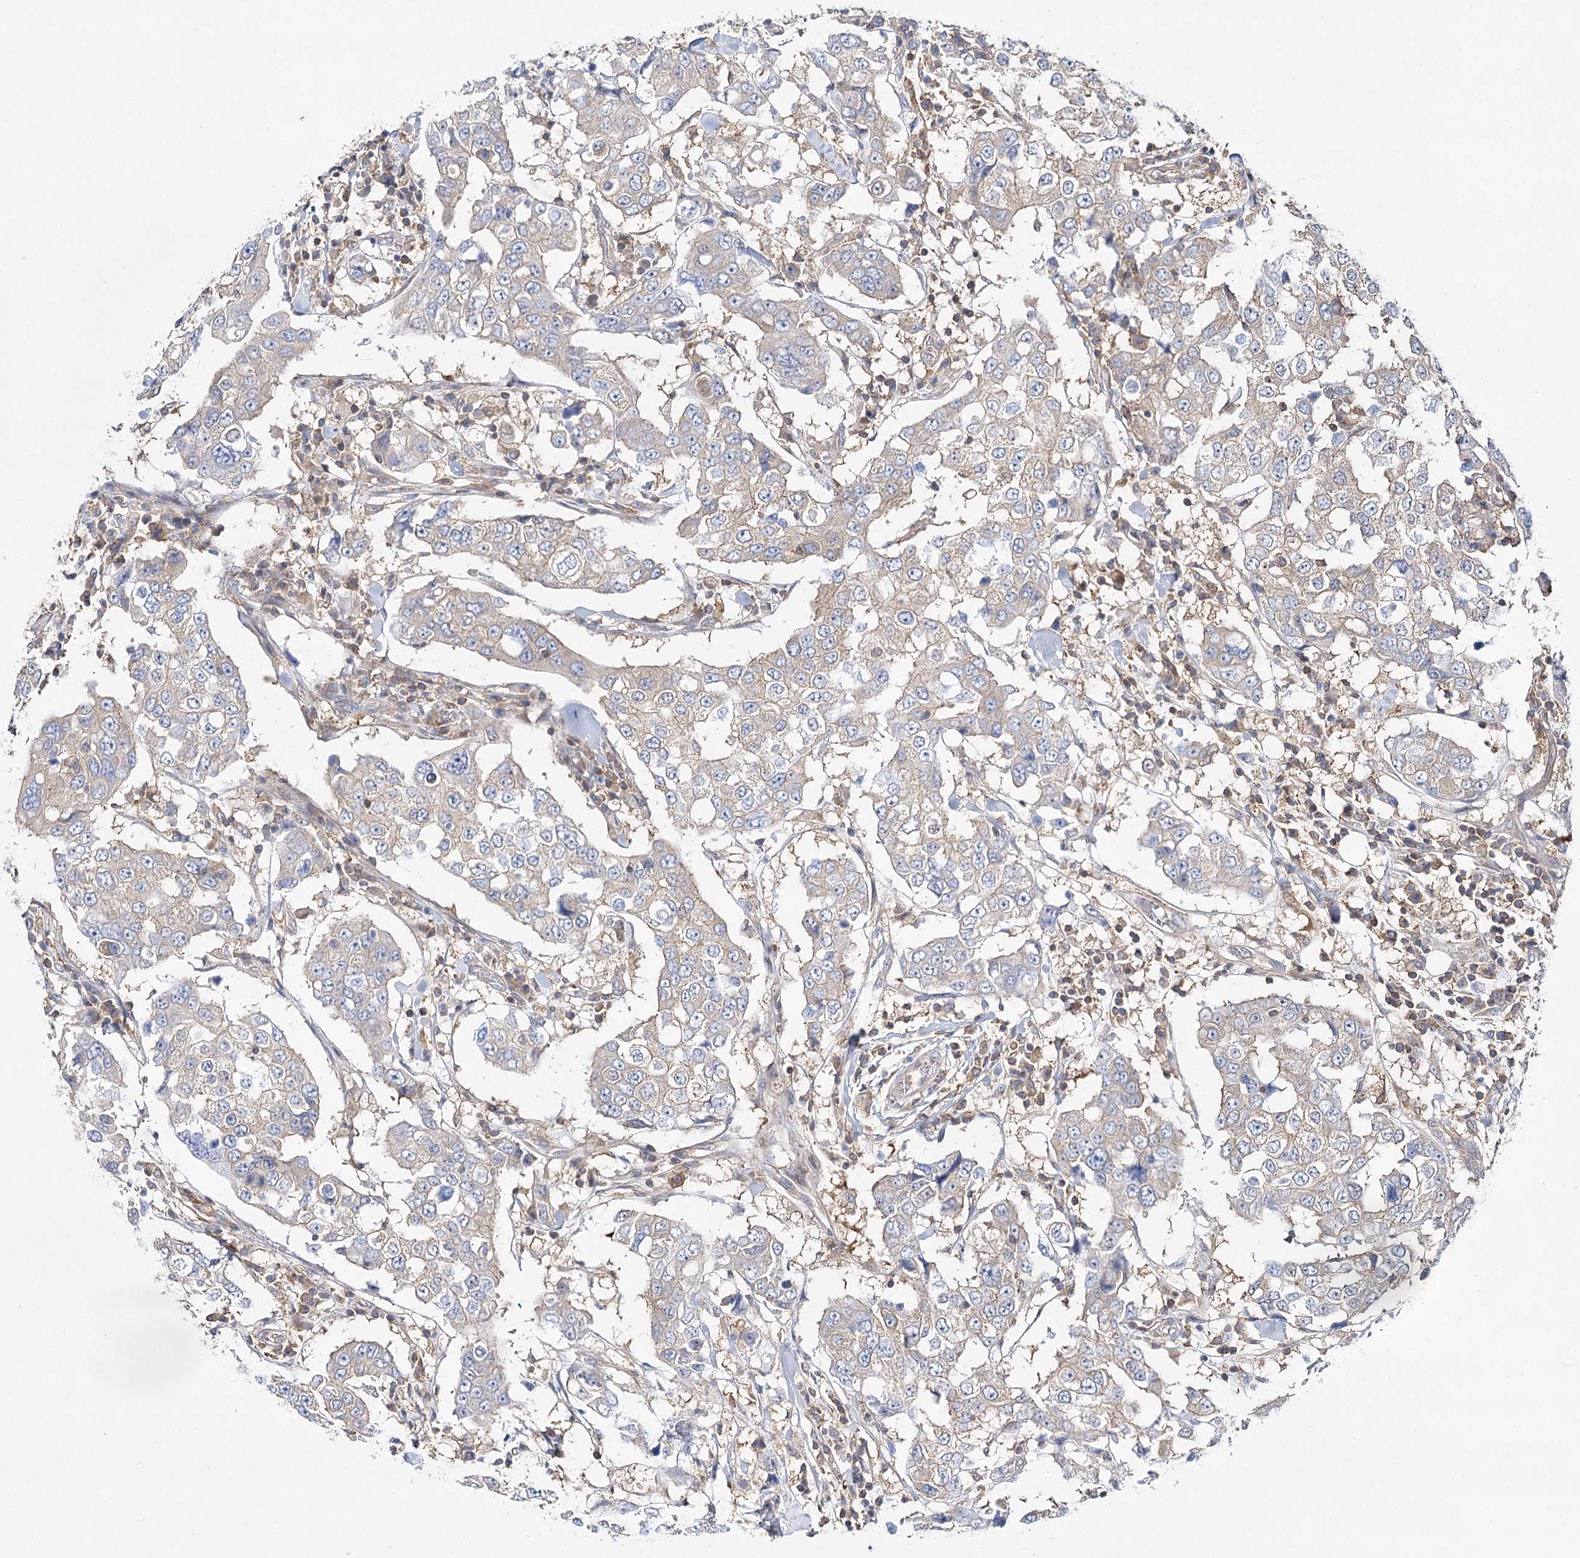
{"staining": {"intensity": "weak", "quantity": "<25%", "location": "cytoplasmic/membranous"}, "tissue": "breast cancer", "cell_type": "Tumor cells", "image_type": "cancer", "snomed": [{"axis": "morphology", "description": "Duct carcinoma"}, {"axis": "topography", "description": "Breast"}], "caption": "Immunohistochemistry histopathology image of breast infiltrating ductal carcinoma stained for a protein (brown), which displays no staining in tumor cells. (DAB IHC visualized using brightfield microscopy, high magnification).", "gene": "ABRAXAS2", "patient": {"sex": "female", "age": 27}}